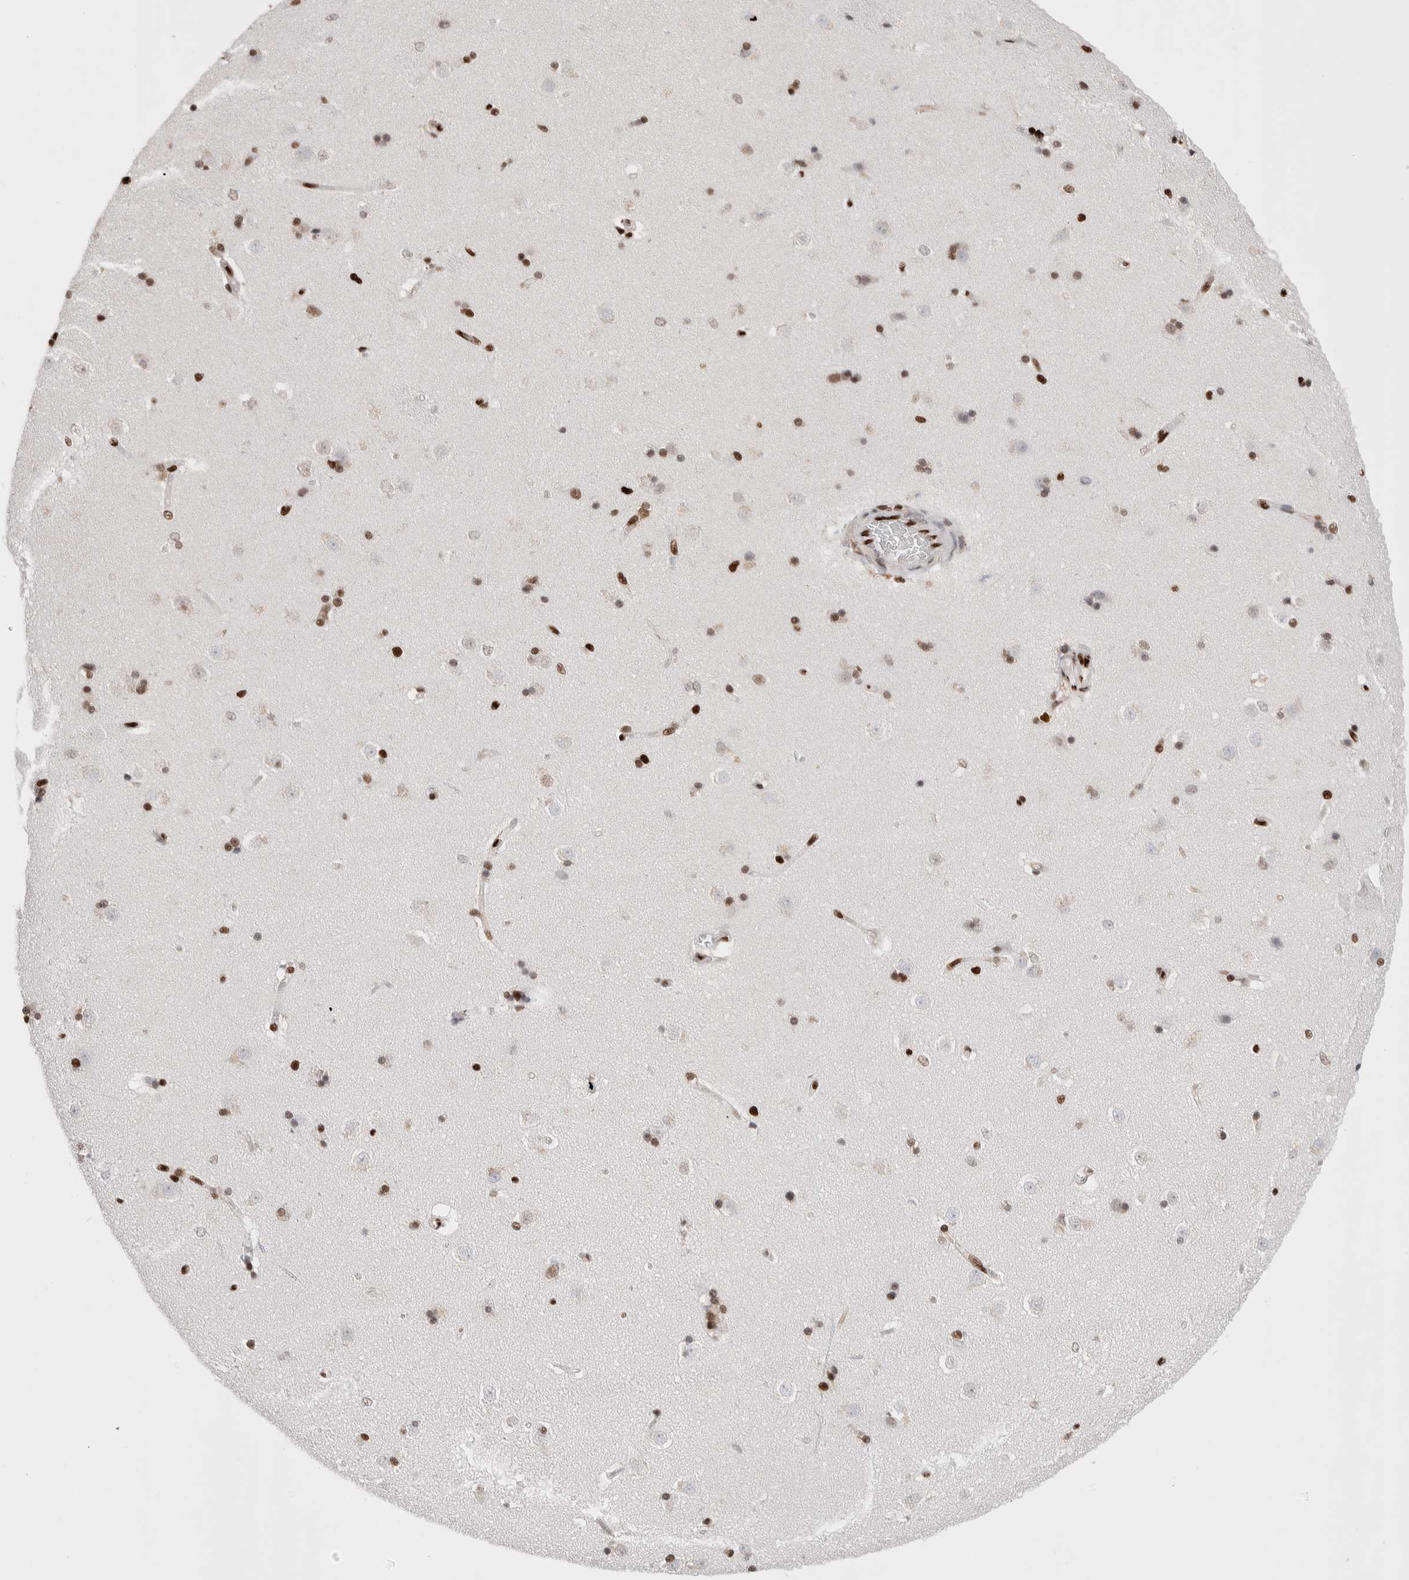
{"staining": {"intensity": "strong", "quantity": ">75%", "location": "nuclear"}, "tissue": "caudate", "cell_type": "Glial cells", "image_type": "normal", "snomed": [{"axis": "morphology", "description": "Normal tissue, NOS"}, {"axis": "topography", "description": "Lateral ventricle wall"}], "caption": "Caudate stained with DAB (3,3'-diaminobenzidine) IHC displays high levels of strong nuclear expression in about >75% of glial cells.", "gene": "C17orf49", "patient": {"sex": "female", "age": 19}}